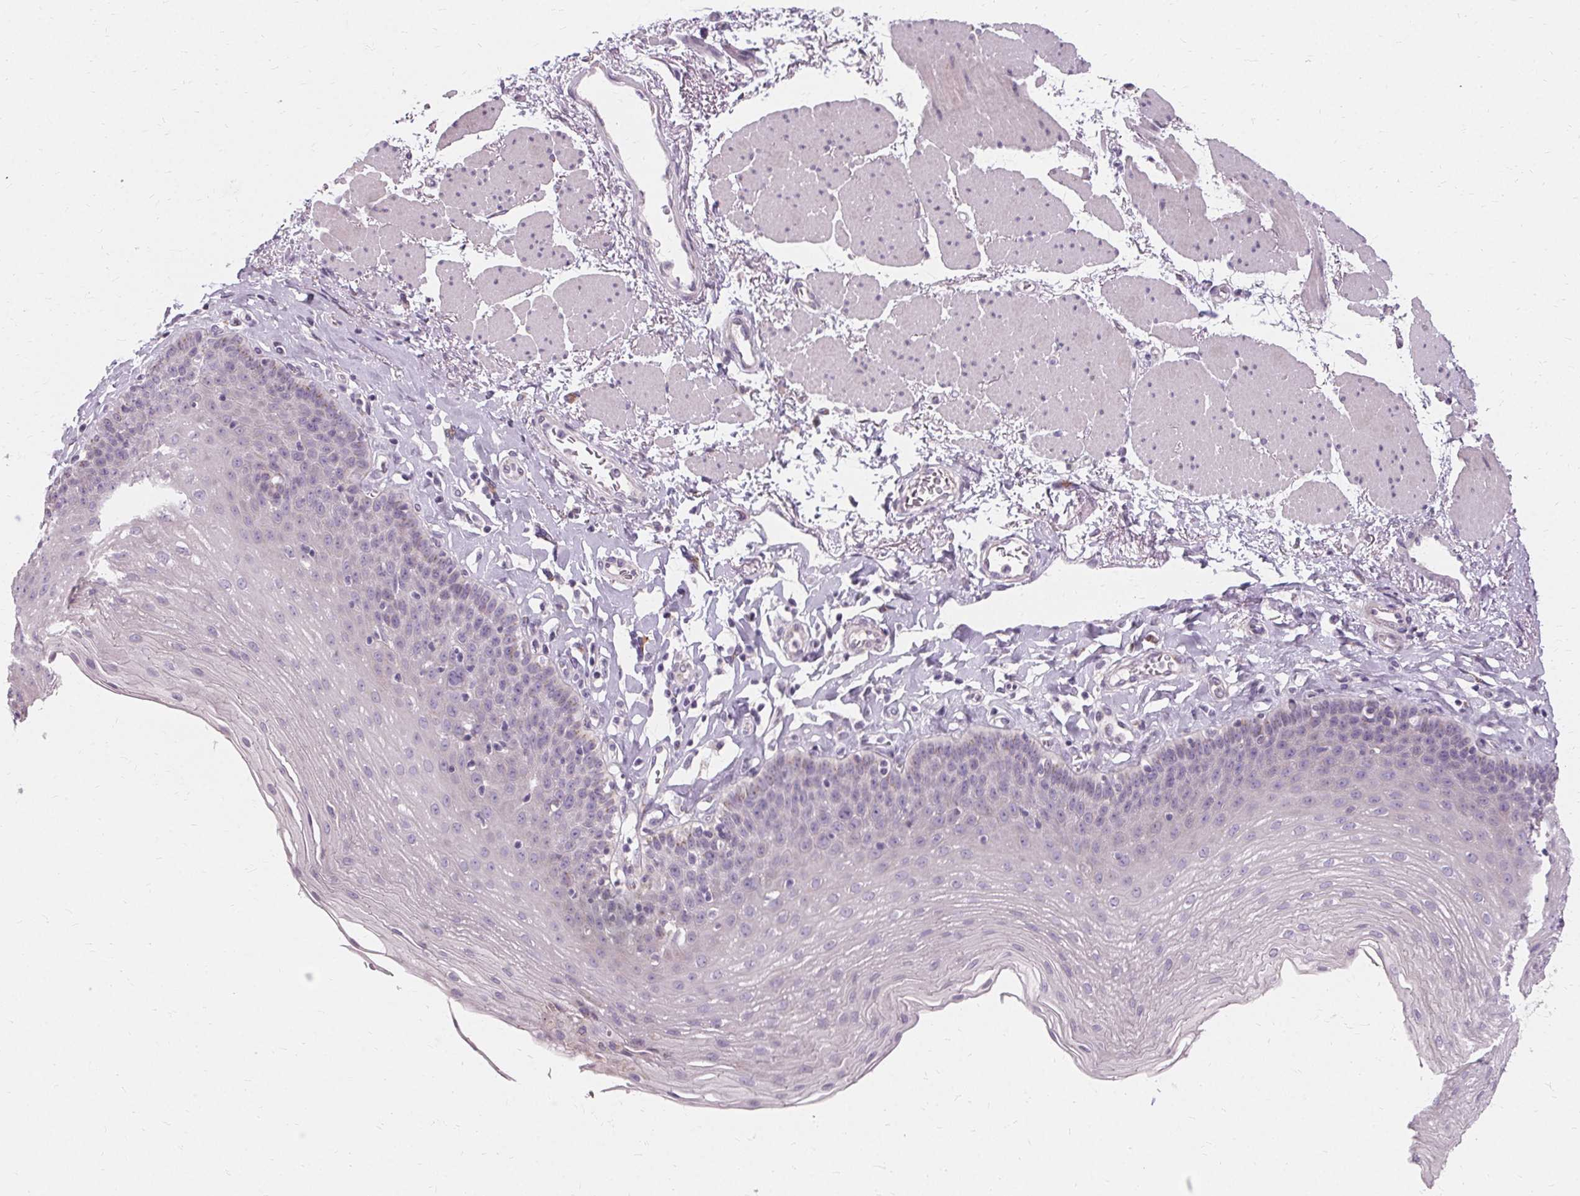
{"staining": {"intensity": "negative", "quantity": "none", "location": "none"}, "tissue": "esophagus", "cell_type": "Squamous epithelial cells", "image_type": "normal", "snomed": [{"axis": "morphology", "description": "Normal tissue, NOS"}, {"axis": "topography", "description": "Esophagus"}], "caption": "Immunohistochemistry (IHC) image of normal human esophagus stained for a protein (brown), which shows no staining in squamous epithelial cells. (Stains: DAB IHC with hematoxylin counter stain, Microscopy: brightfield microscopy at high magnification).", "gene": "FCRL3", "patient": {"sex": "female", "age": 81}}